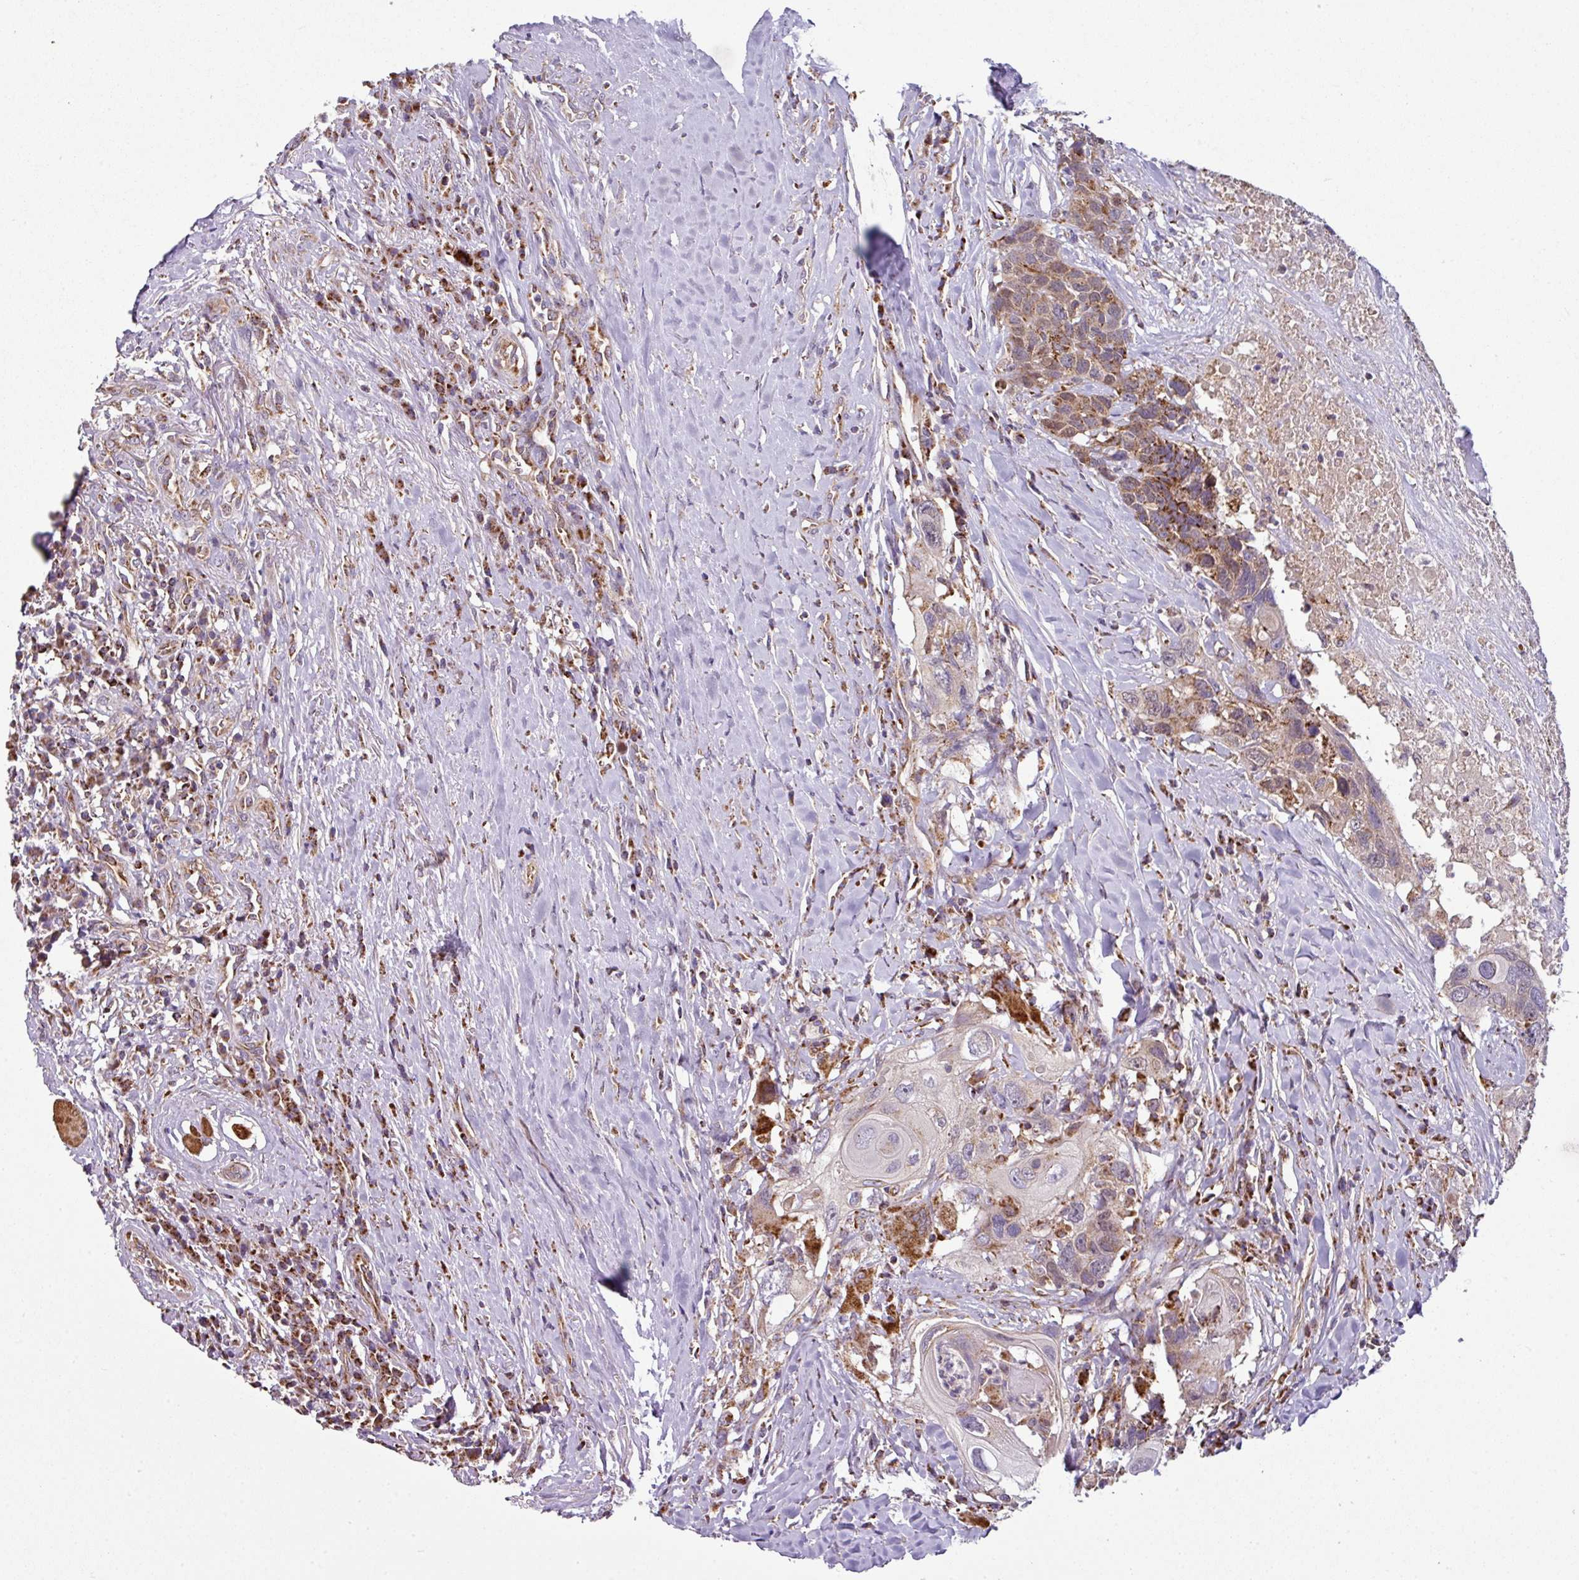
{"staining": {"intensity": "moderate", "quantity": "25%-75%", "location": "cytoplasmic/membranous,nuclear"}, "tissue": "head and neck cancer", "cell_type": "Tumor cells", "image_type": "cancer", "snomed": [{"axis": "morphology", "description": "Squamous cell carcinoma, NOS"}, {"axis": "topography", "description": "Head-Neck"}], "caption": "Protein staining of head and neck cancer tissue displays moderate cytoplasmic/membranous and nuclear staining in approximately 25%-75% of tumor cells.", "gene": "PRELID3B", "patient": {"sex": "male", "age": 66}}